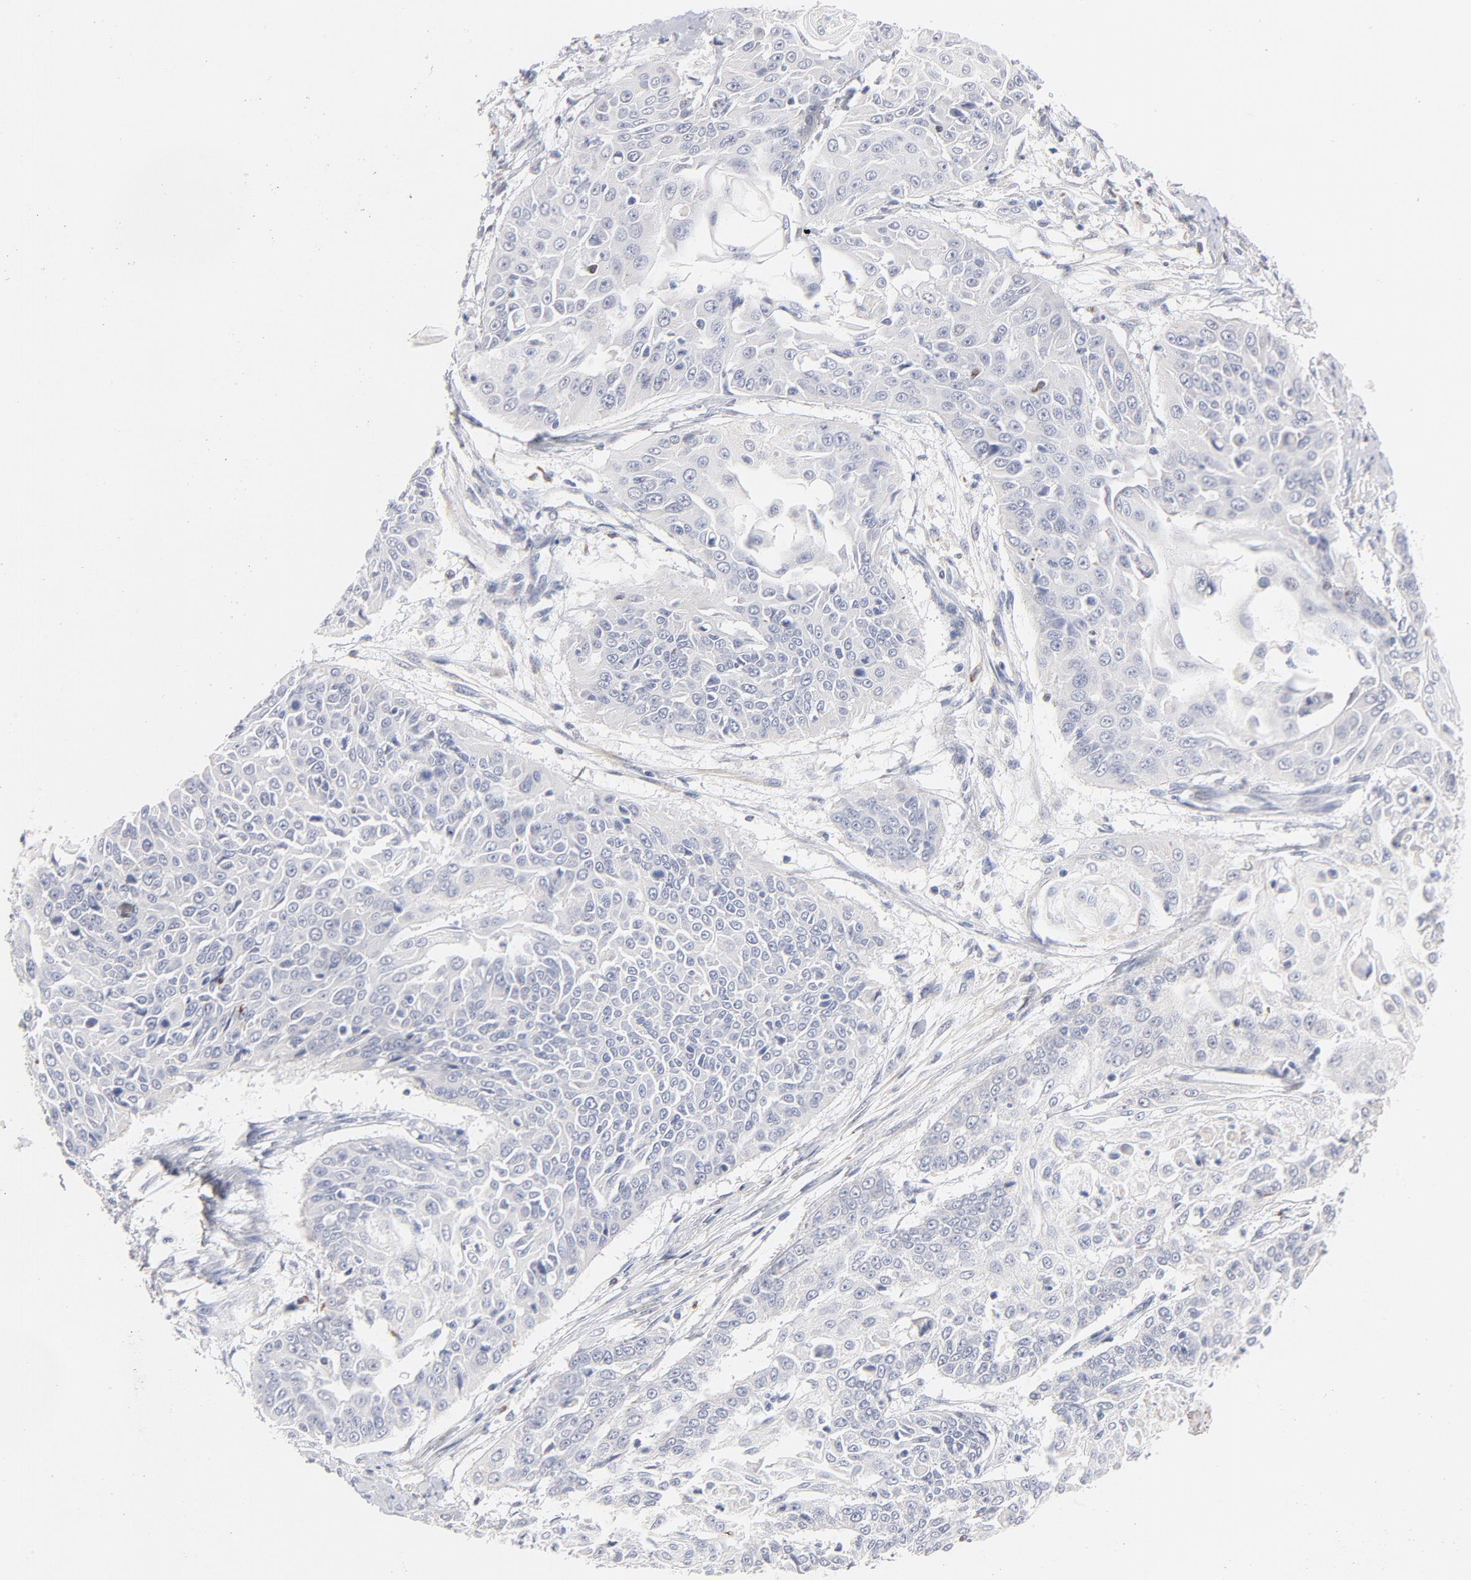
{"staining": {"intensity": "negative", "quantity": "none", "location": "none"}, "tissue": "cervical cancer", "cell_type": "Tumor cells", "image_type": "cancer", "snomed": [{"axis": "morphology", "description": "Squamous cell carcinoma, NOS"}, {"axis": "topography", "description": "Cervix"}], "caption": "The histopathology image displays no staining of tumor cells in cervical cancer (squamous cell carcinoma).", "gene": "MID1", "patient": {"sex": "female", "age": 64}}